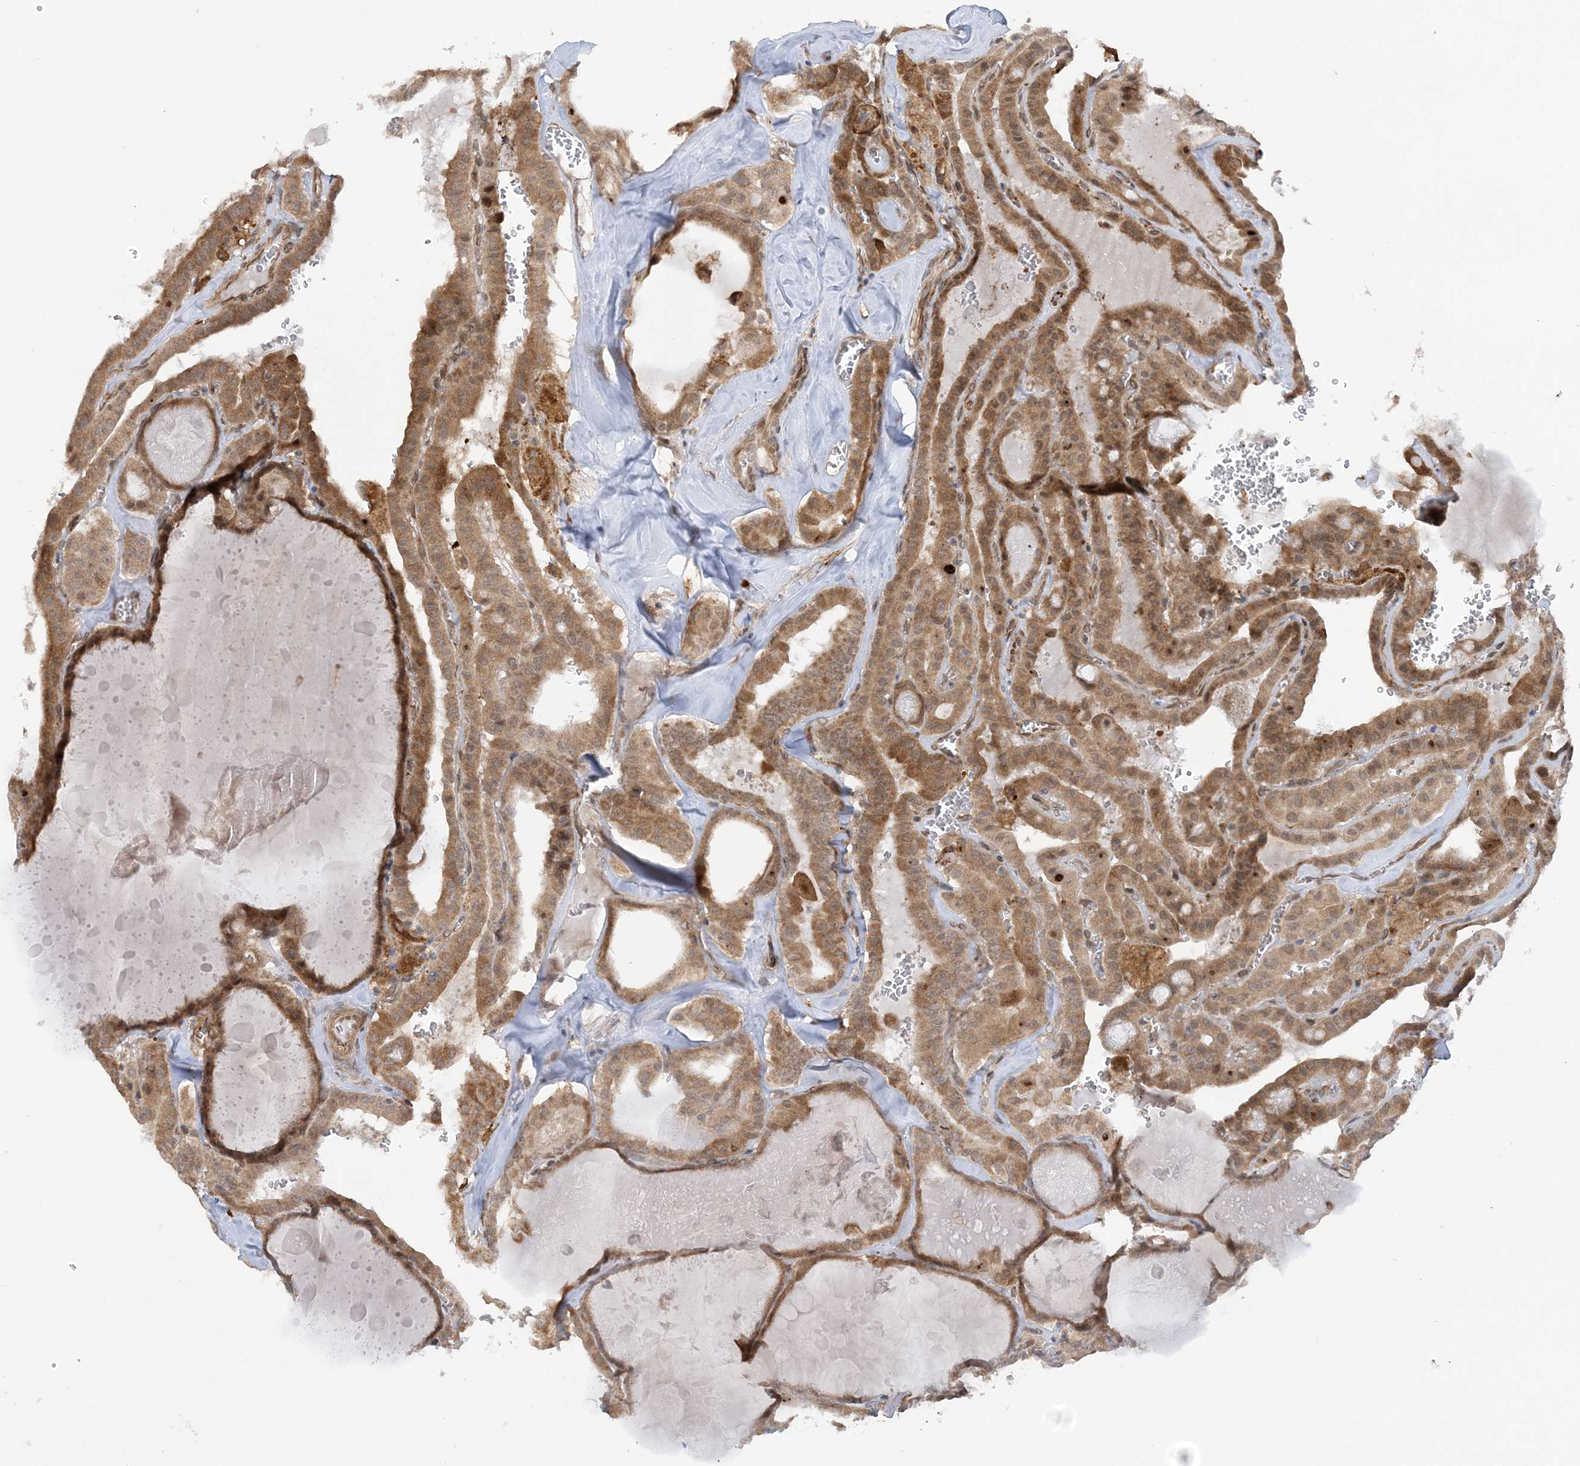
{"staining": {"intensity": "moderate", "quantity": ">75%", "location": "cytoplasmic/membranous"}, "tissue": "thyroid cancer", "cell_type": "Tumor cells", "image_type": "cancer", "snomed": [{"axis": "morphology", "description": "Papillary adenocarcinoma, NOS"}, {"axis": "topography", "description": "Thyroid gland"}], "caption": "This micrograph exhibits immunohistochemistry staining of thyroid cancer (papillary adenocarcinoma), with medium moderate cytoplasmic/membranous staining in approximately >75% of tumor cells.", "gene": "MRPL47", "patient": {"sex": "male", "age": 52}}